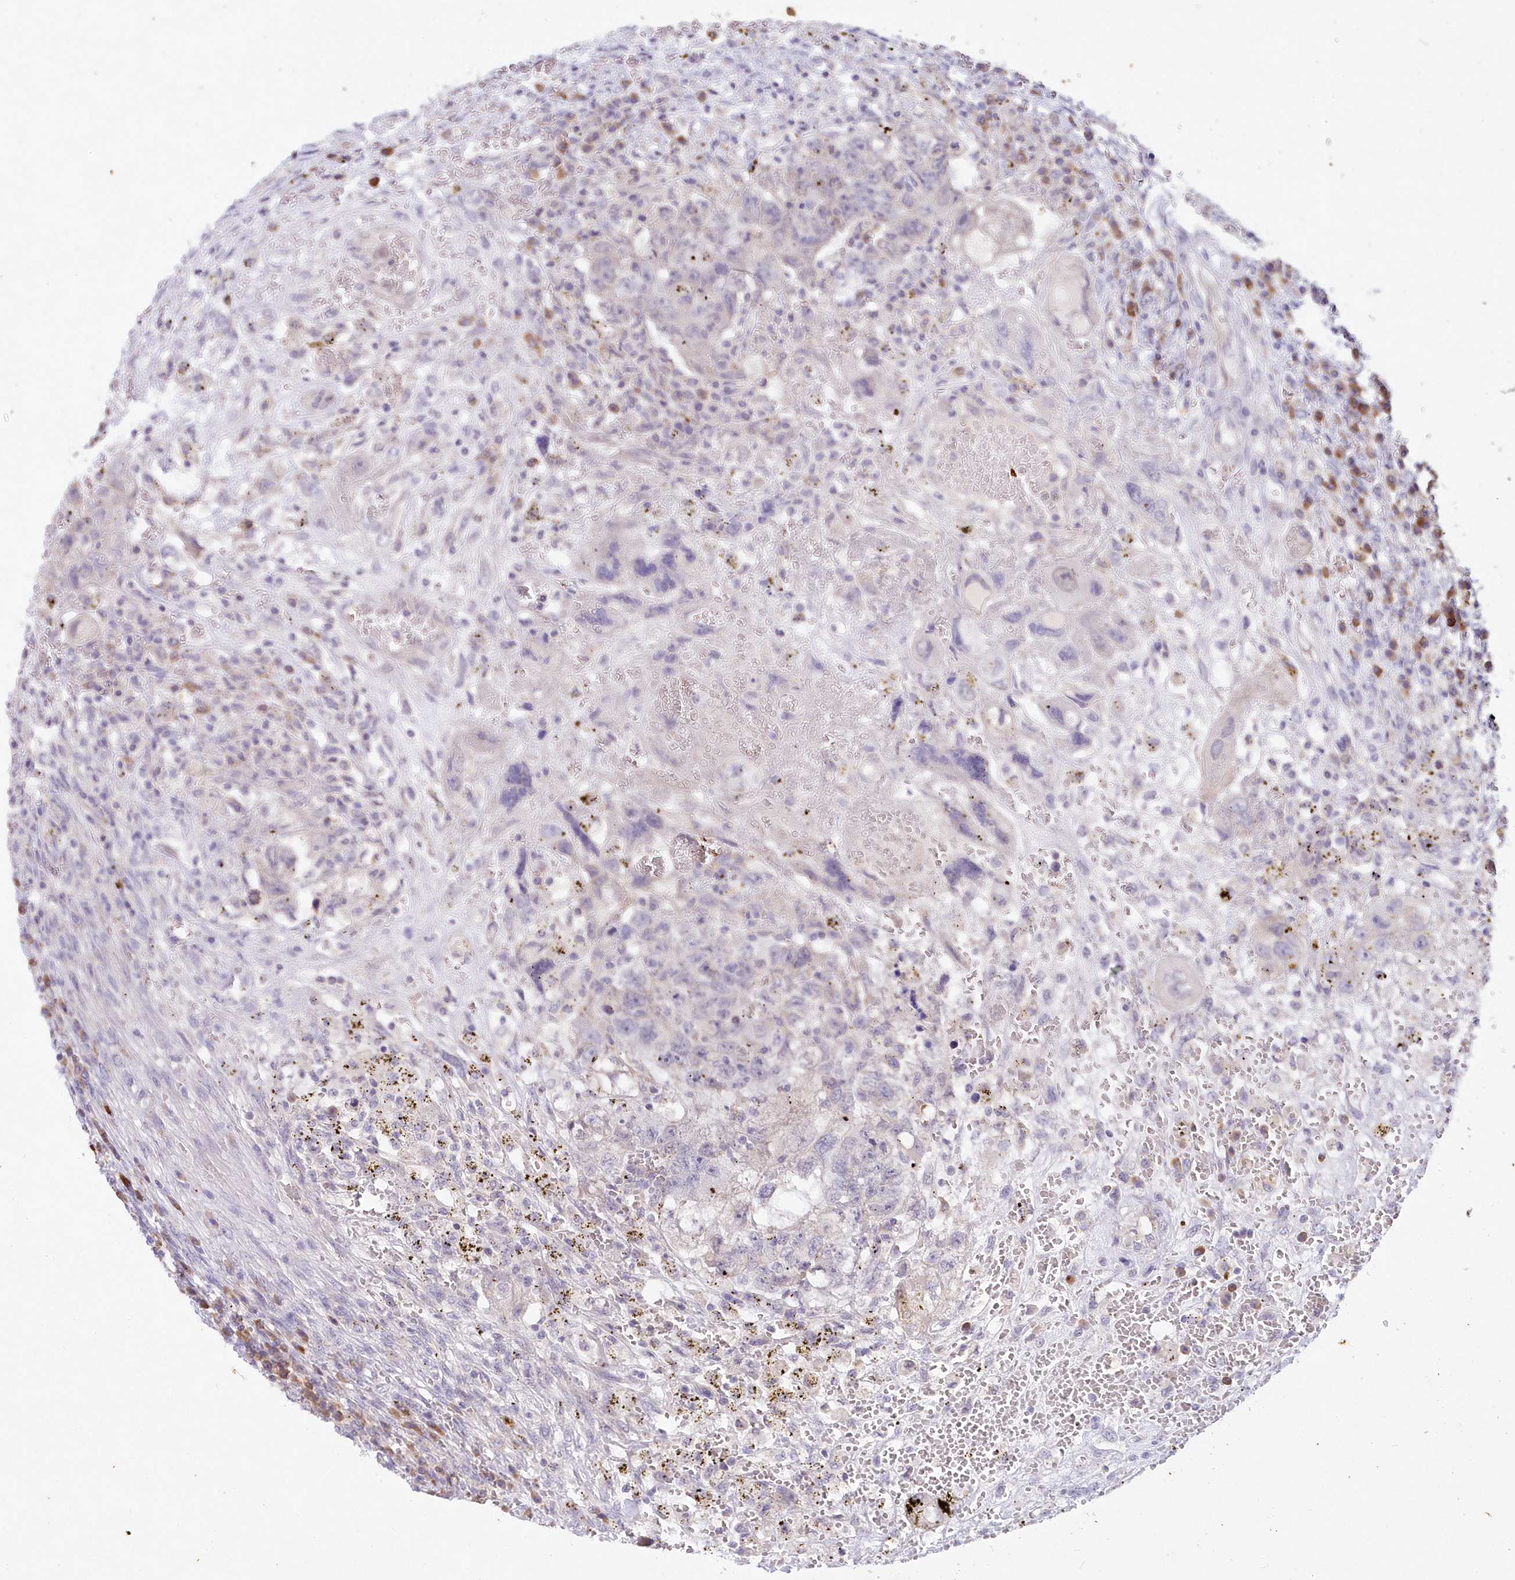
{"staining": {"intensity": "negative", "quantity": "none", "location": "none"}, "tissue": "testis cancer", "cell_type": "Tumor cells", "image_type": "cancer", "snomed": [{"axis": "morphology", "description": "Carcinoma, Embryonal, NOS"}, {"axis": "topography", "description": "Testis"}], "caption": "An IHC micrograph of testis cancer is shown. There is no staining in tumor cells of testis cancer.", "gene": "SNED1", "patient": {"sex": "male", "age": 26}}